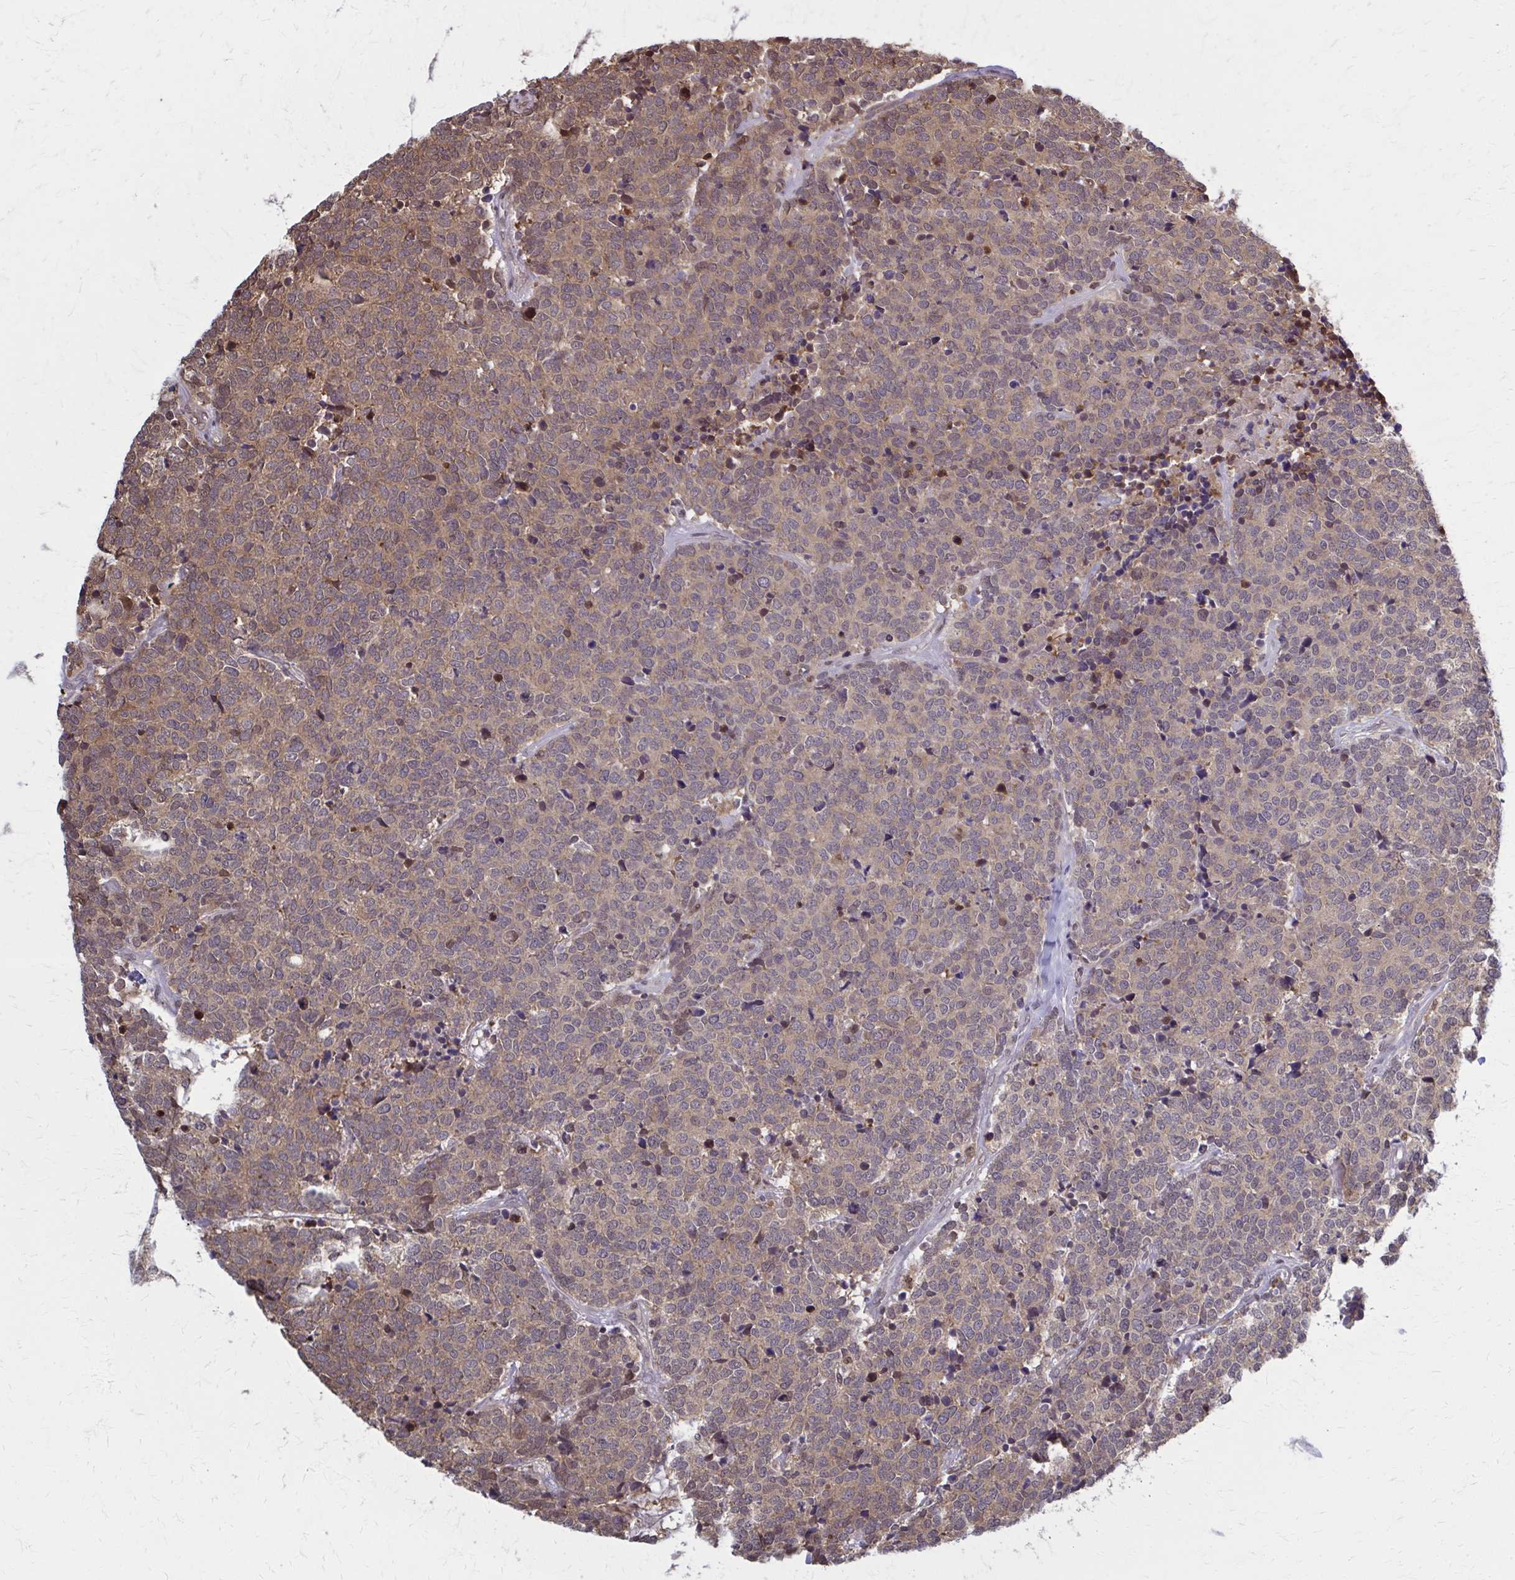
{"staining": {"intensity": "weak", "quantity": "25%-75%", "location": "cytoplasmic/membranous"}, "tissue": "carcinoid", "cell_type": "Tumor cells", "image_type": "cancer", "snomed": [{"axis": "morphology", "description": "Carcinoid, malignant, NOS"}, {"axis": "topography", "description": "Skin"}], "caption": "Carcinoid was stained to show a protein in brown. There is low levels of weak cytoplasmic/membranous positivity in about 25%-75% of tumor cells.", "gene": "MDH1", "patient": {"sex": "female", "age": 79}}